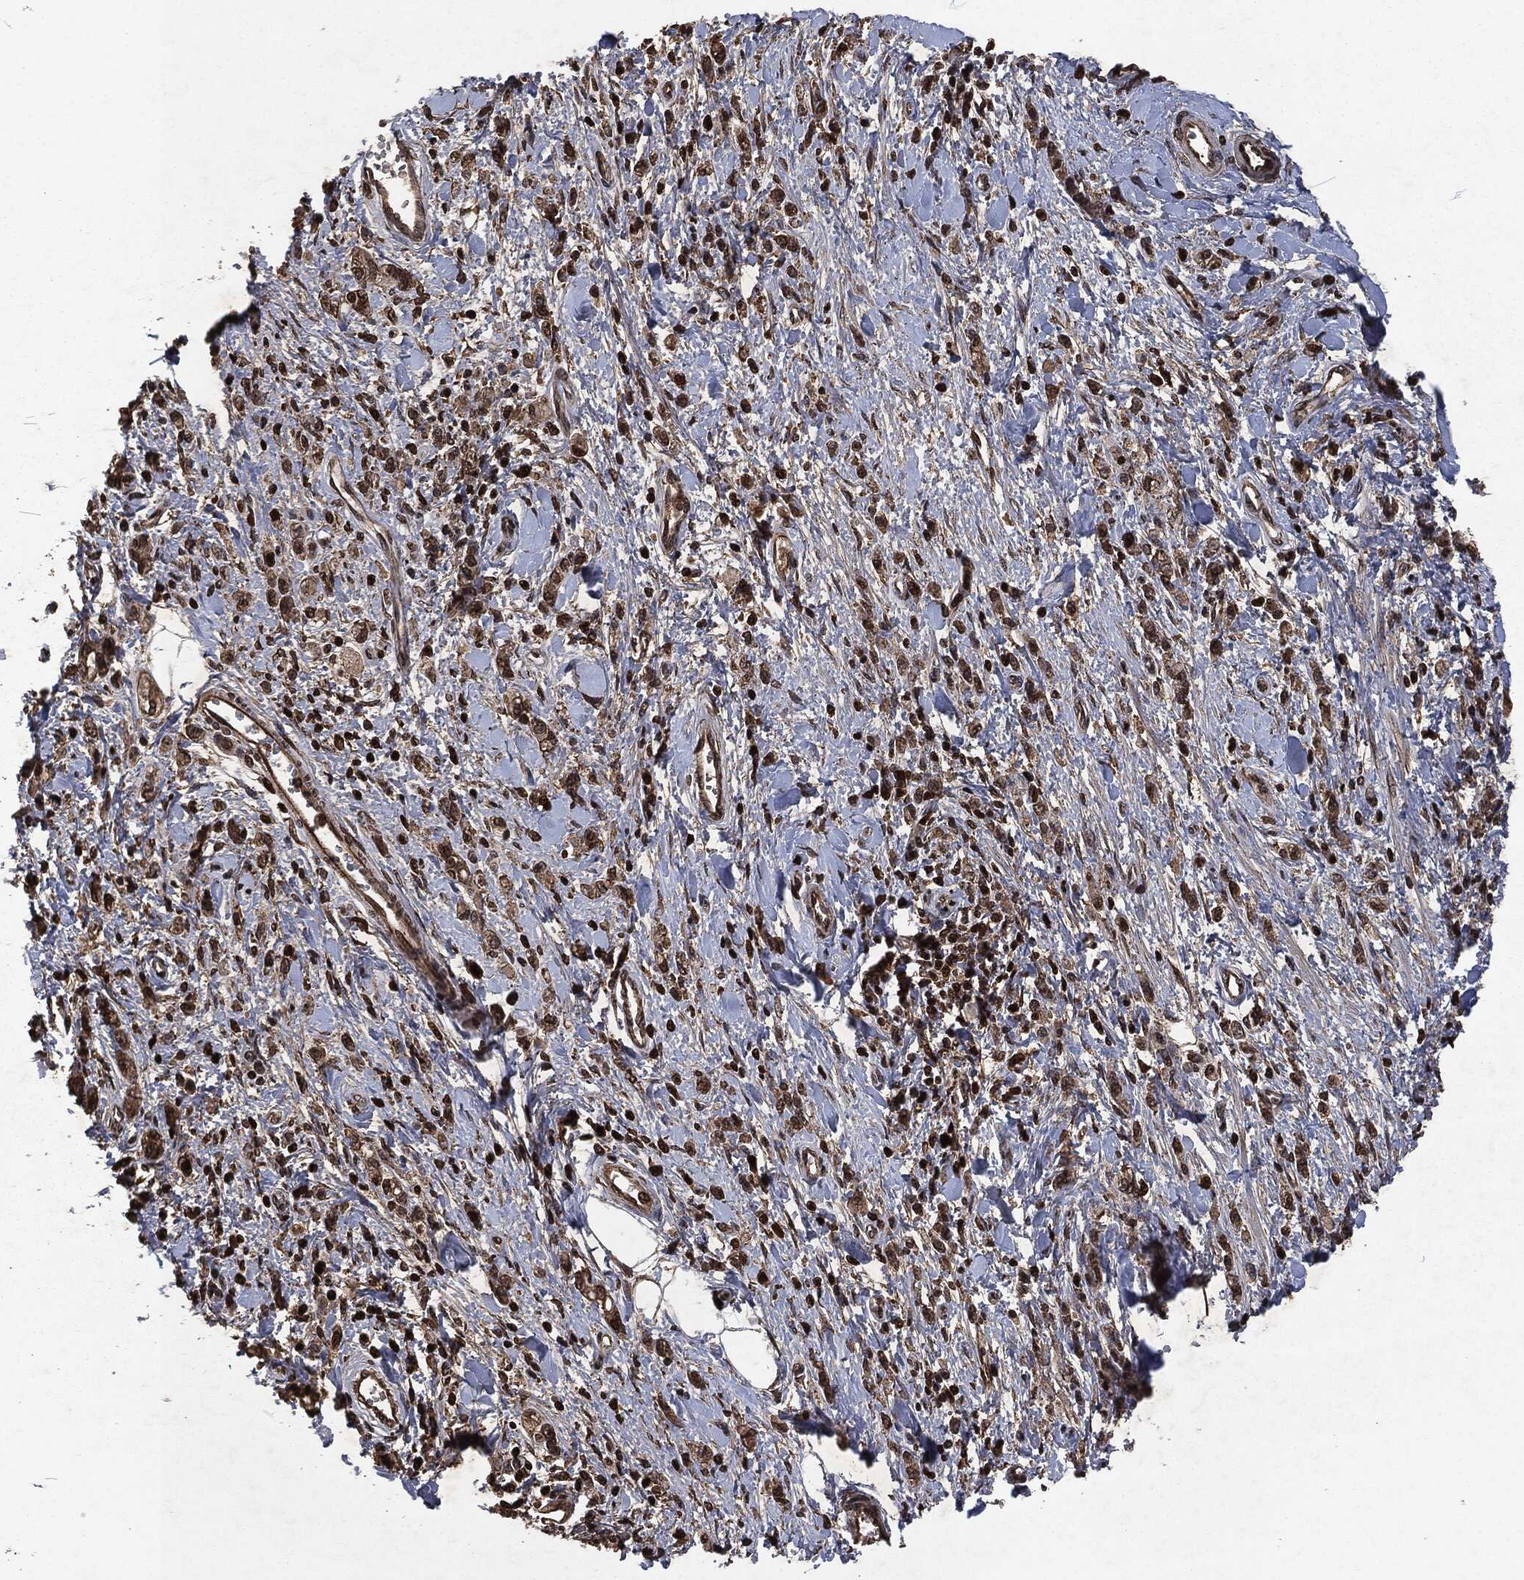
{"staining": {"intensity": "moderate", "quantity": "25%-75%", "location": "cytoplasmic/membranous,nuclear"}, "tissue": "stomach cancer", "cell_type": "Tumor cells", "image_type": "cancer", "snomed": [{"axis": "morphology", "description": "Adenocarcinoma, NOS"}, {"axis": "topography", "description": "Stomach"}], "caption": "Stomach adenocarcinoma stained with a brown dye exhibits moderate cytoplasmic/membranous and nuclear positive positivity in about 25%-75% of tumor cells.", "gene": "SNAI1", "patient": {"sex": "male", "age": 77}}